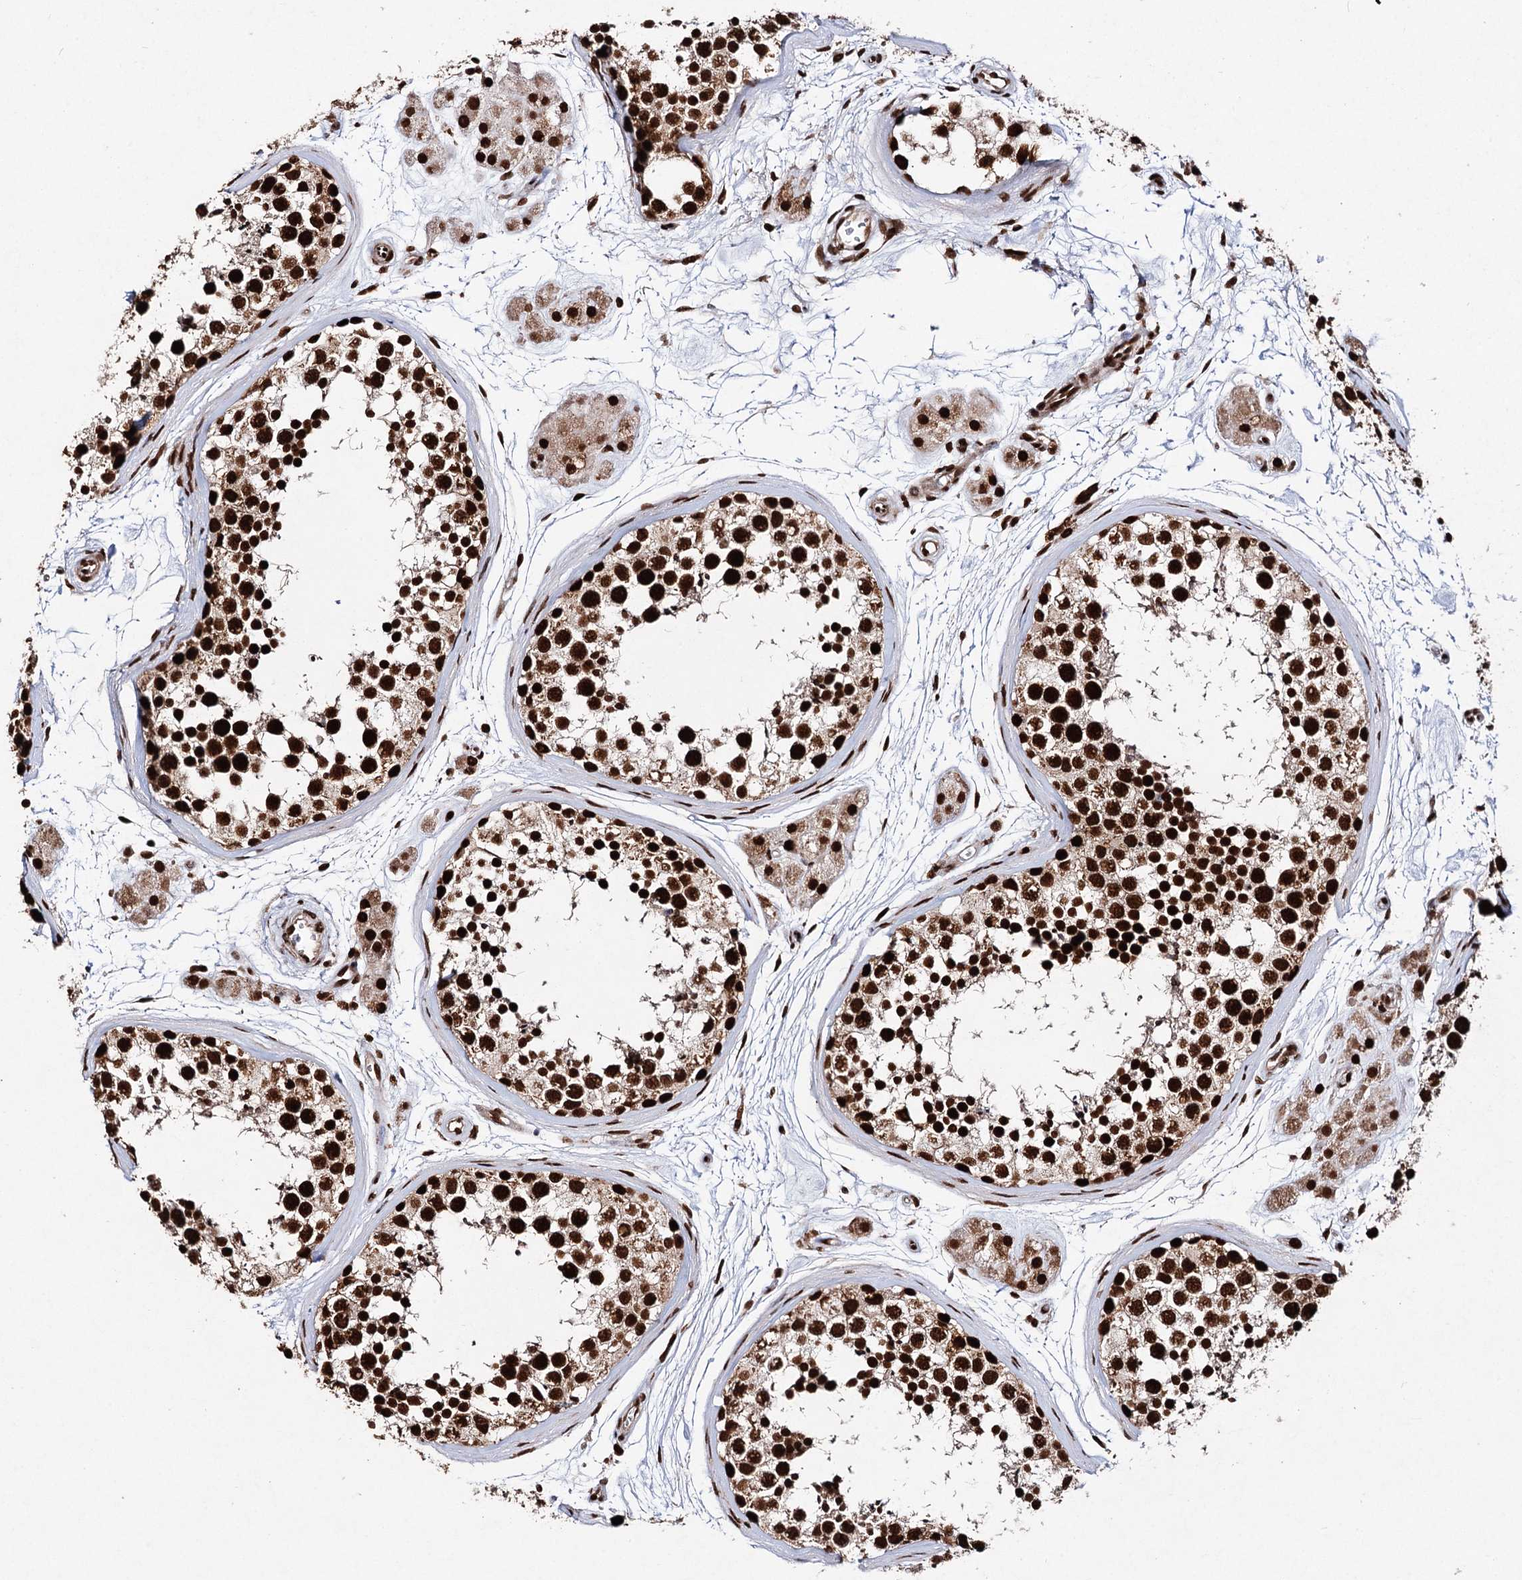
{"staining": {"intensity": "strong", "quantity": ">75%", "location": "nuclear"}, "tissue": "testis", "cell_type": "Cells in seminiferous ducts", "image_type": "normal", "snomed": [{"axis": "morphology", "description": "Normal tissue, NOS"}, {"axis": "topography", "description": "Testis"}], "caption": "The photomicrograph exhibits staining of normal testis, revealing strong nuclear protein positivity (brown color) within cells in seminiferous ducts.", "gene": "MATR3", "patient": {"sex": "male", "age": 56}}